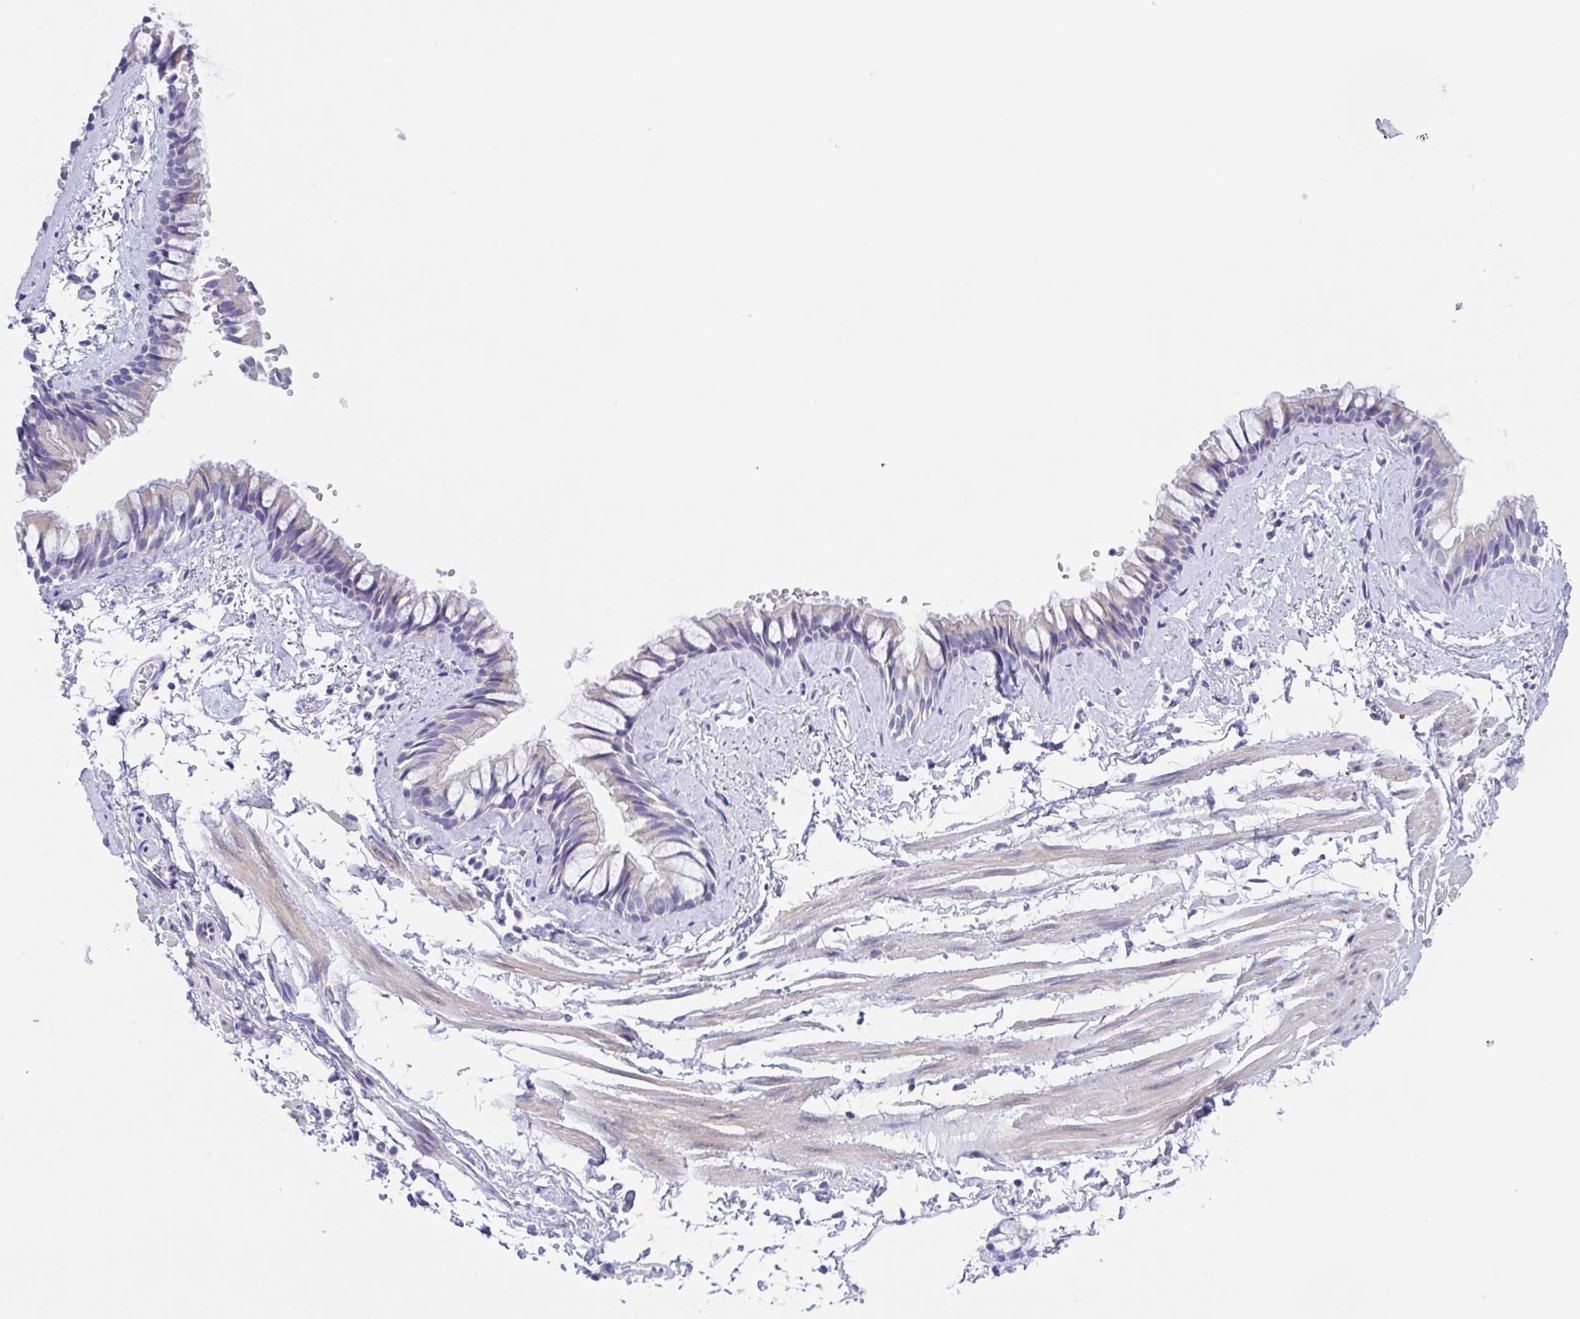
{"staining": {"intensity": "negative", "quantity": "none", "location": "none"}, "tissue": "bronchus", "cell_type": "Respiratory epithelial cells", "image_type": "normal", "snomed": [{"axis": "morphology", "description": "Normal tissue, NOS"}, {"axis": "topography", "description": "Bronchus"}], "caption": "IHC photomicrograph of benign bronchus: bronchus stained with DAB (3,3'-diaminobenzidine) reveals no significant protein staining in respiratory epithelial cells.", "gene": "MUCL3", "patient": {"sex": "female", "age": 59}}